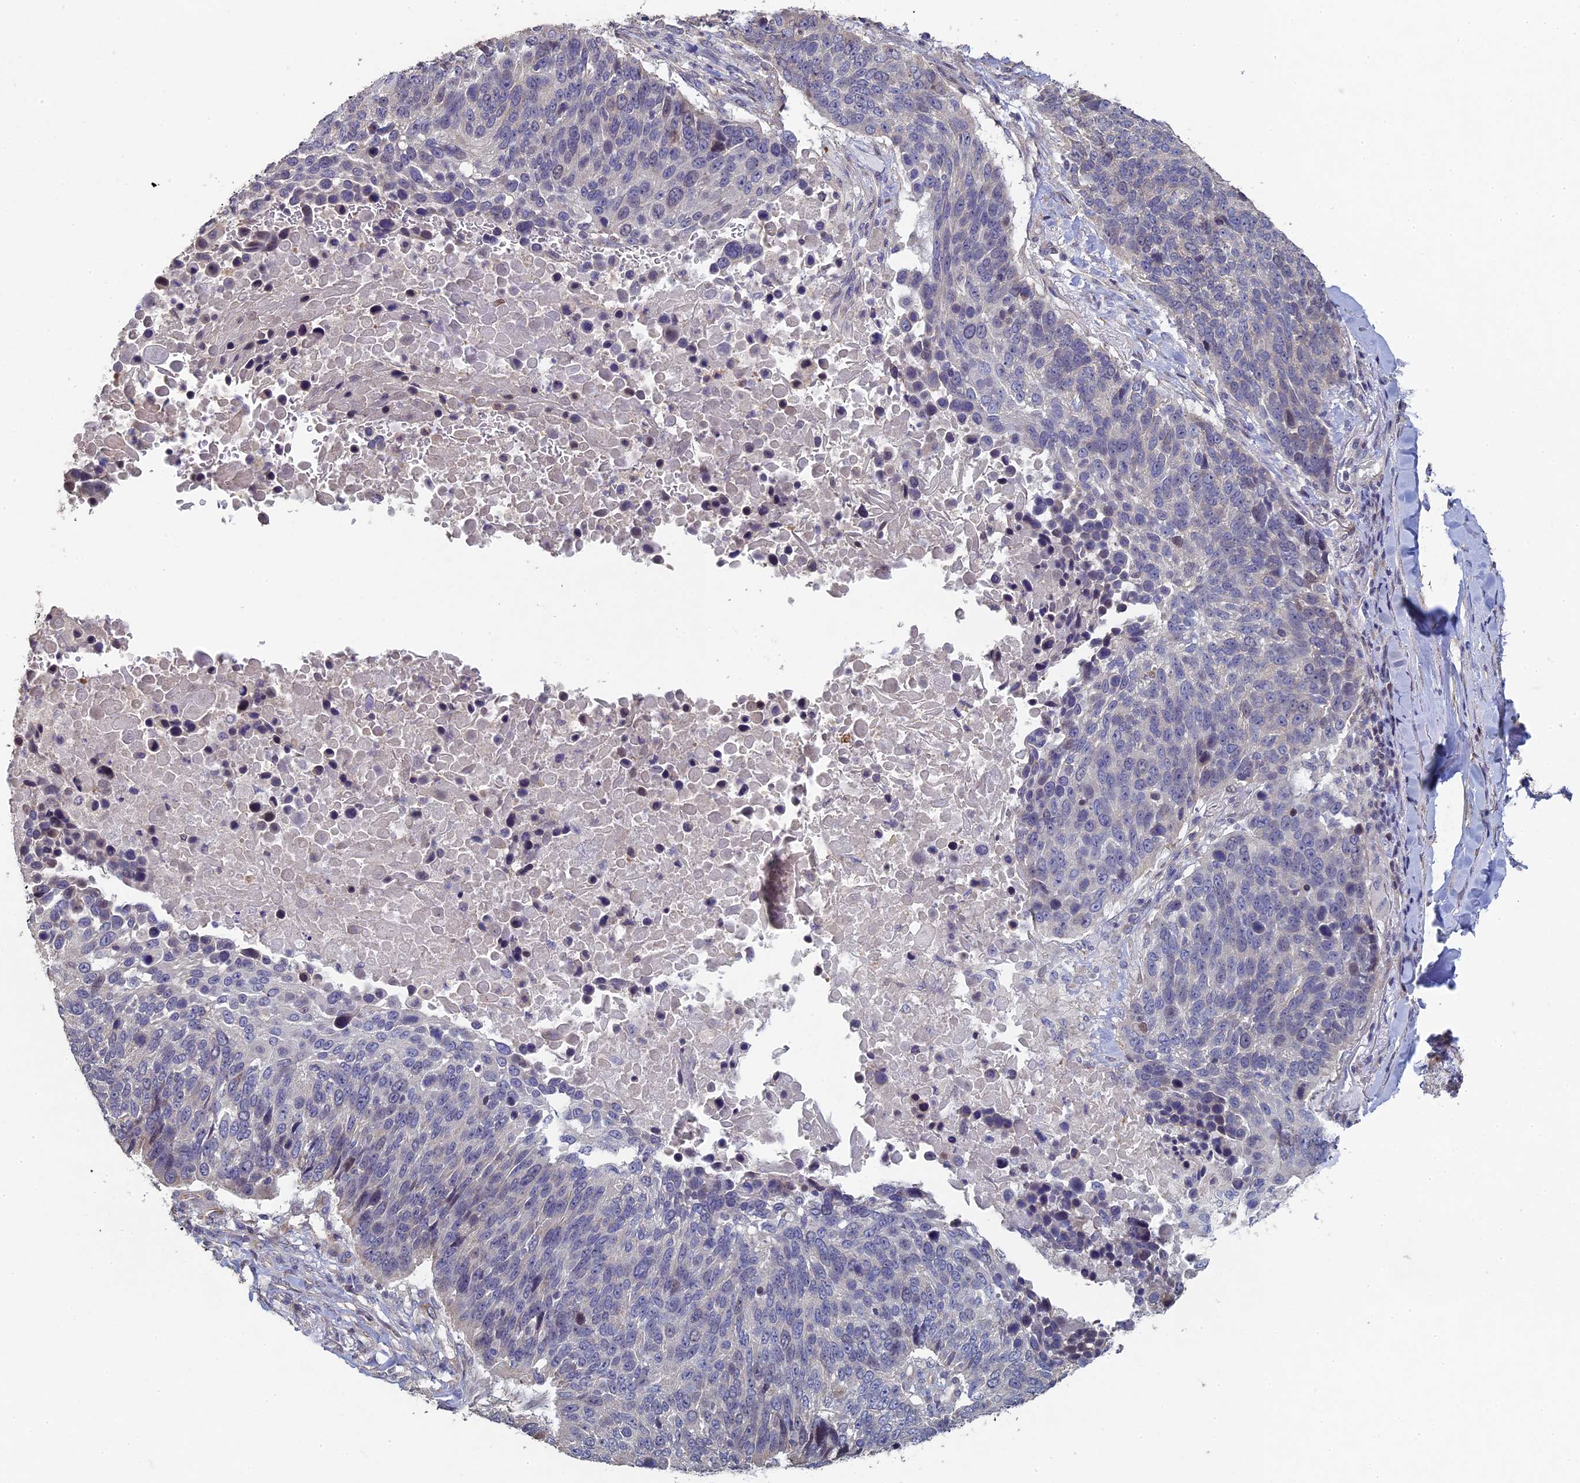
{"staining": {"intensity": "negative", "quantity": "none", "location": "none"}, "tissue": "lung cancer", "cell_type": "Tumor cells", "image_type": "cancer", "snomed": [{"axis": "morphology", "description": "Normal tissue, NOS"}, {"axis": "morphology", "description": "Squamous cell carcinoma, NOS"}, {"axis": "topography", "description": "Lymph node"}, {"axis": "topography", "description": "Lung"}], "caption": "High power microscopy image of an IHC image of lung cancer (squamous cell carcinoma), revealing no significant staining in tumor cells.", "gene": "DIXDC1", "patient": {"sex": "male", "age": 66}}